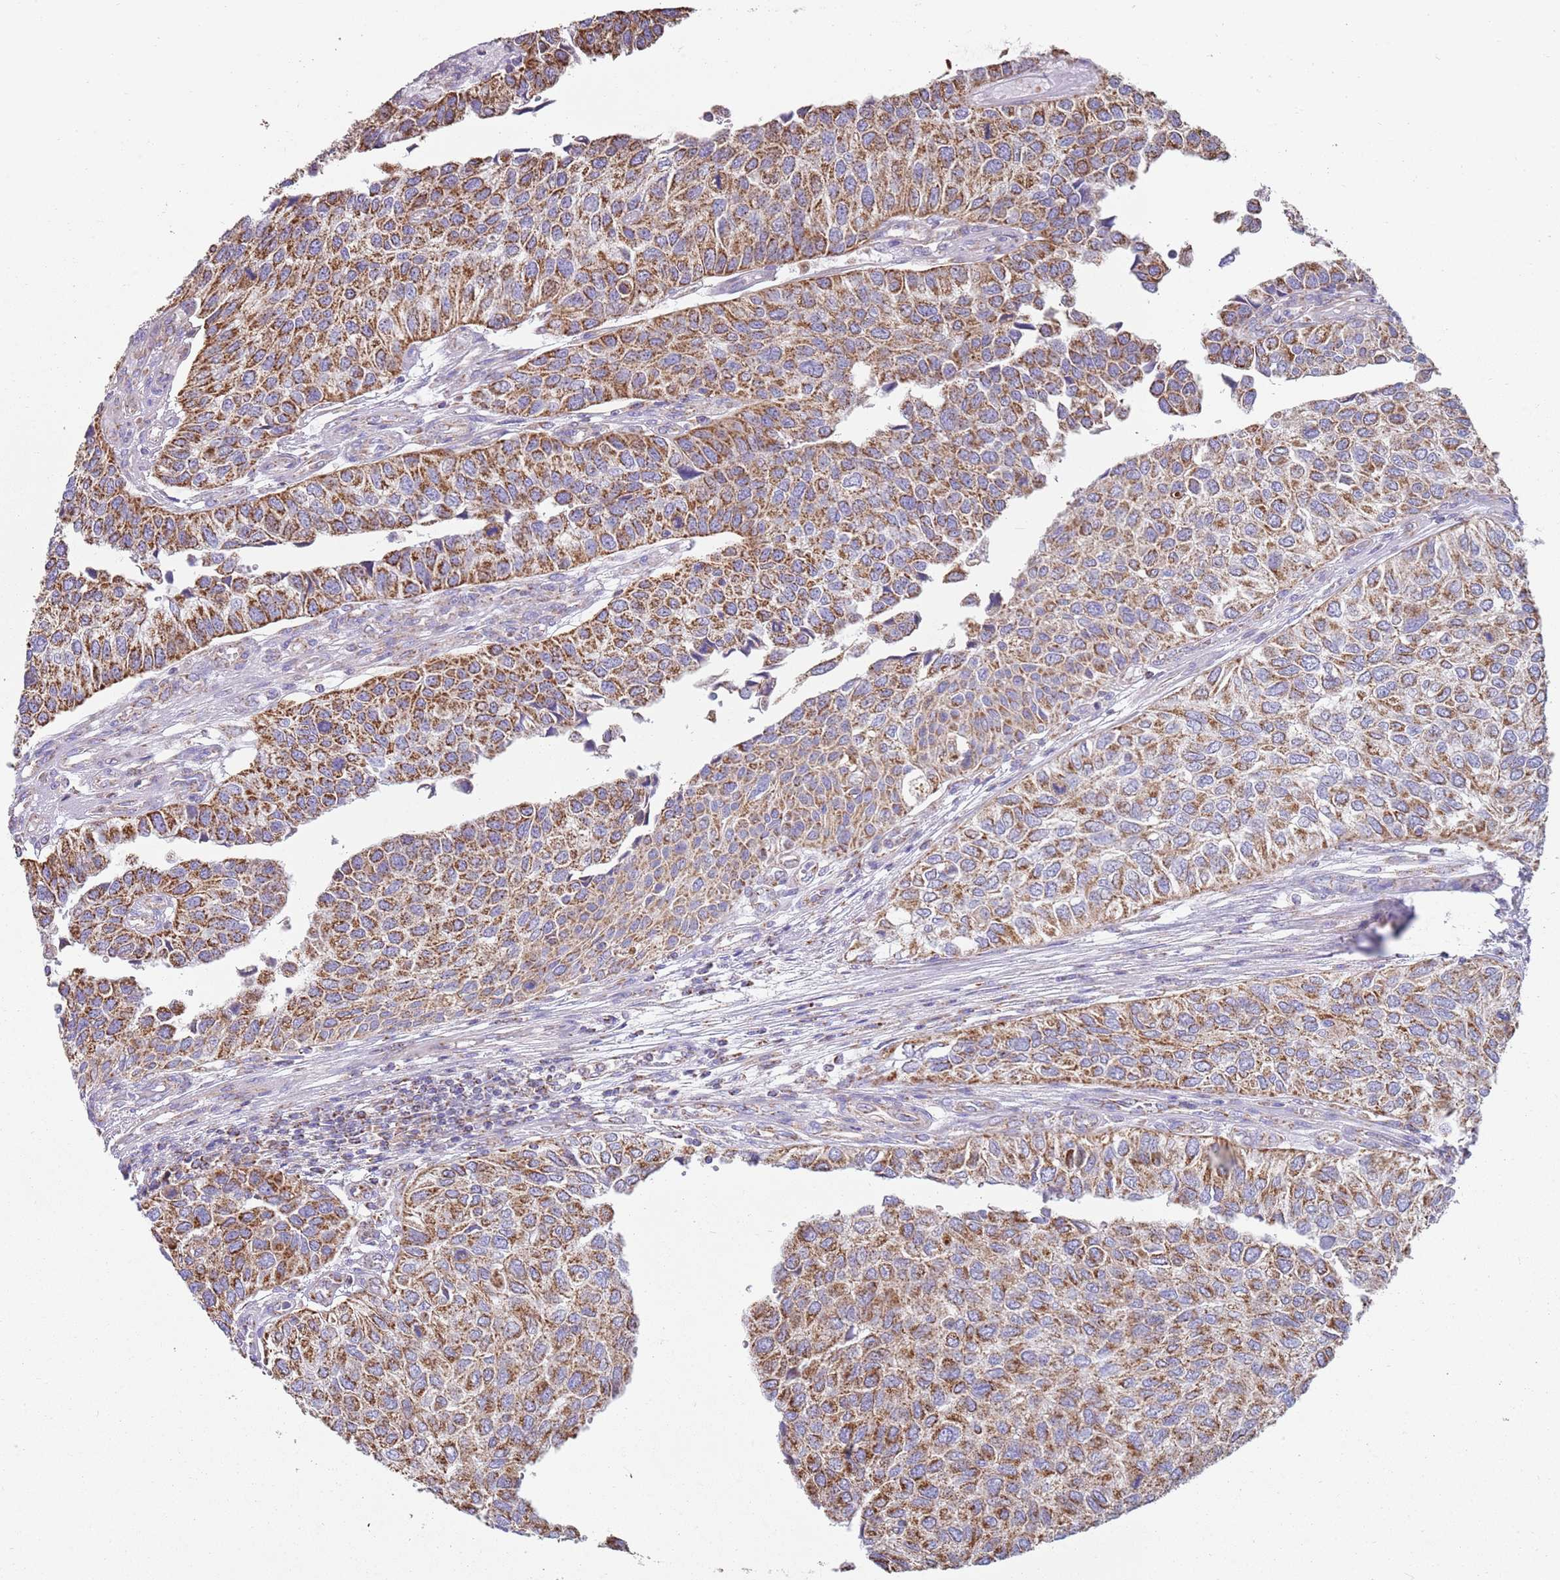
{"staining": {"intensity": "moderate", "quantity": ">75%", "location": "cytoplasmic/membranous"}, "tissue": "urothelial cancer", "cell_type": "Tumor cells", "image_type": "cancer", "snomed": [{"axis": "morphology", "description": "Urothelial carcinoma, NOS"}, {"axis": "topography", "description": "Urinary bladder"}], "caption": "Immunohistochemical staining of human transitional cell carcinoma reveals medium levels of moderate cytoplasmic/membranous expression in about >75% of tumor cells.", "gene": "TTLL1", "patient": {"sex": "male", "age": 55}}